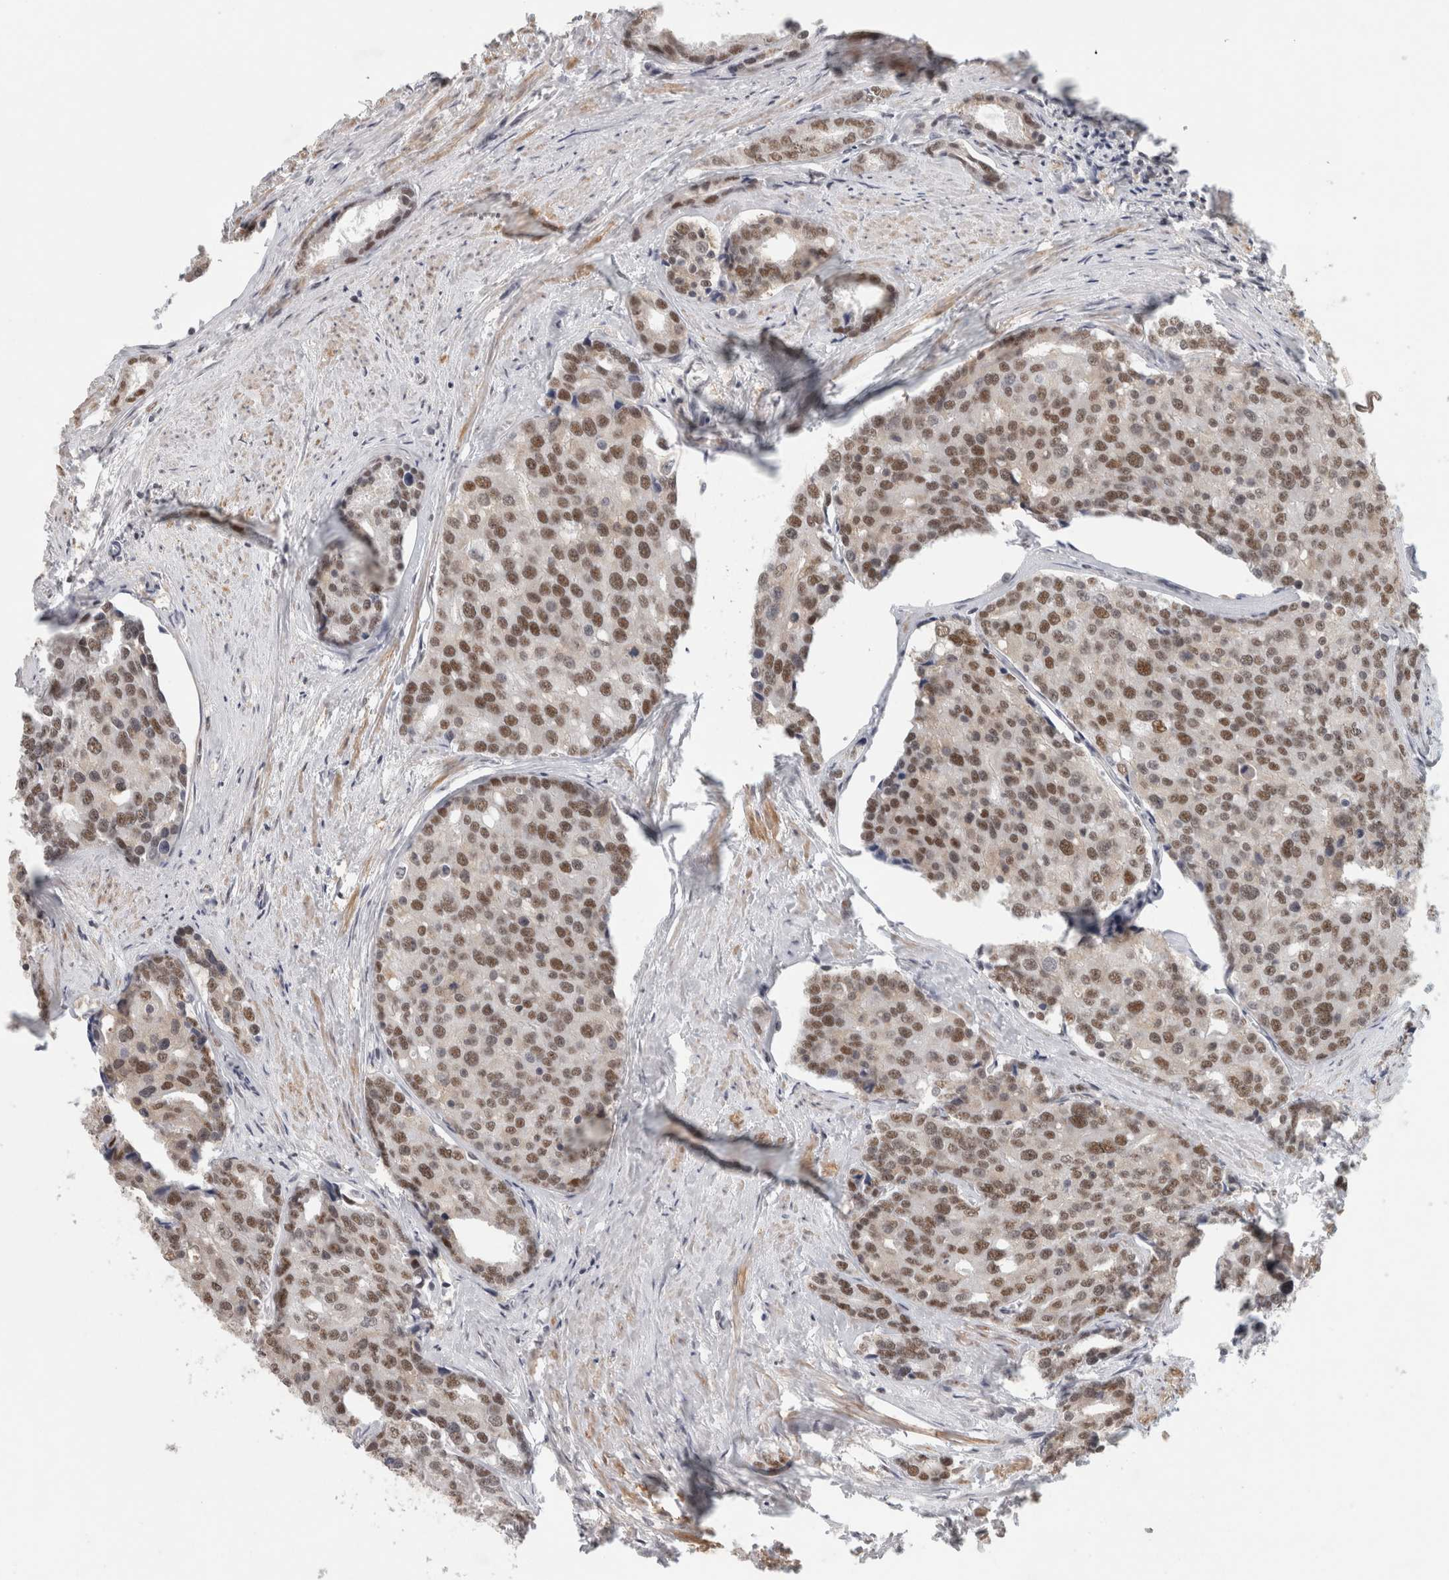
{"staining": {"intensity": "moderate", "quantity": ">75%", "location": "nuclear"}, "tissue": "prostate cancer", "cell_type": "Tumor cells", "image_type": "cancer", "snomed": [{"axis": "morphology", "description": "Adenocarcinoma, High grade"}, {"axis": "topography", "description": "Prostate"}], "caption": "This histopathology image shows immunohistochemistry (IHC) staining of human high-grade adenocarcinoma (prostate), with medium moderate nuclear positivity in approximately >75% of tumor cells.", "gene": "ZNF830", "patient": {"sex": "male", "age": 50}}